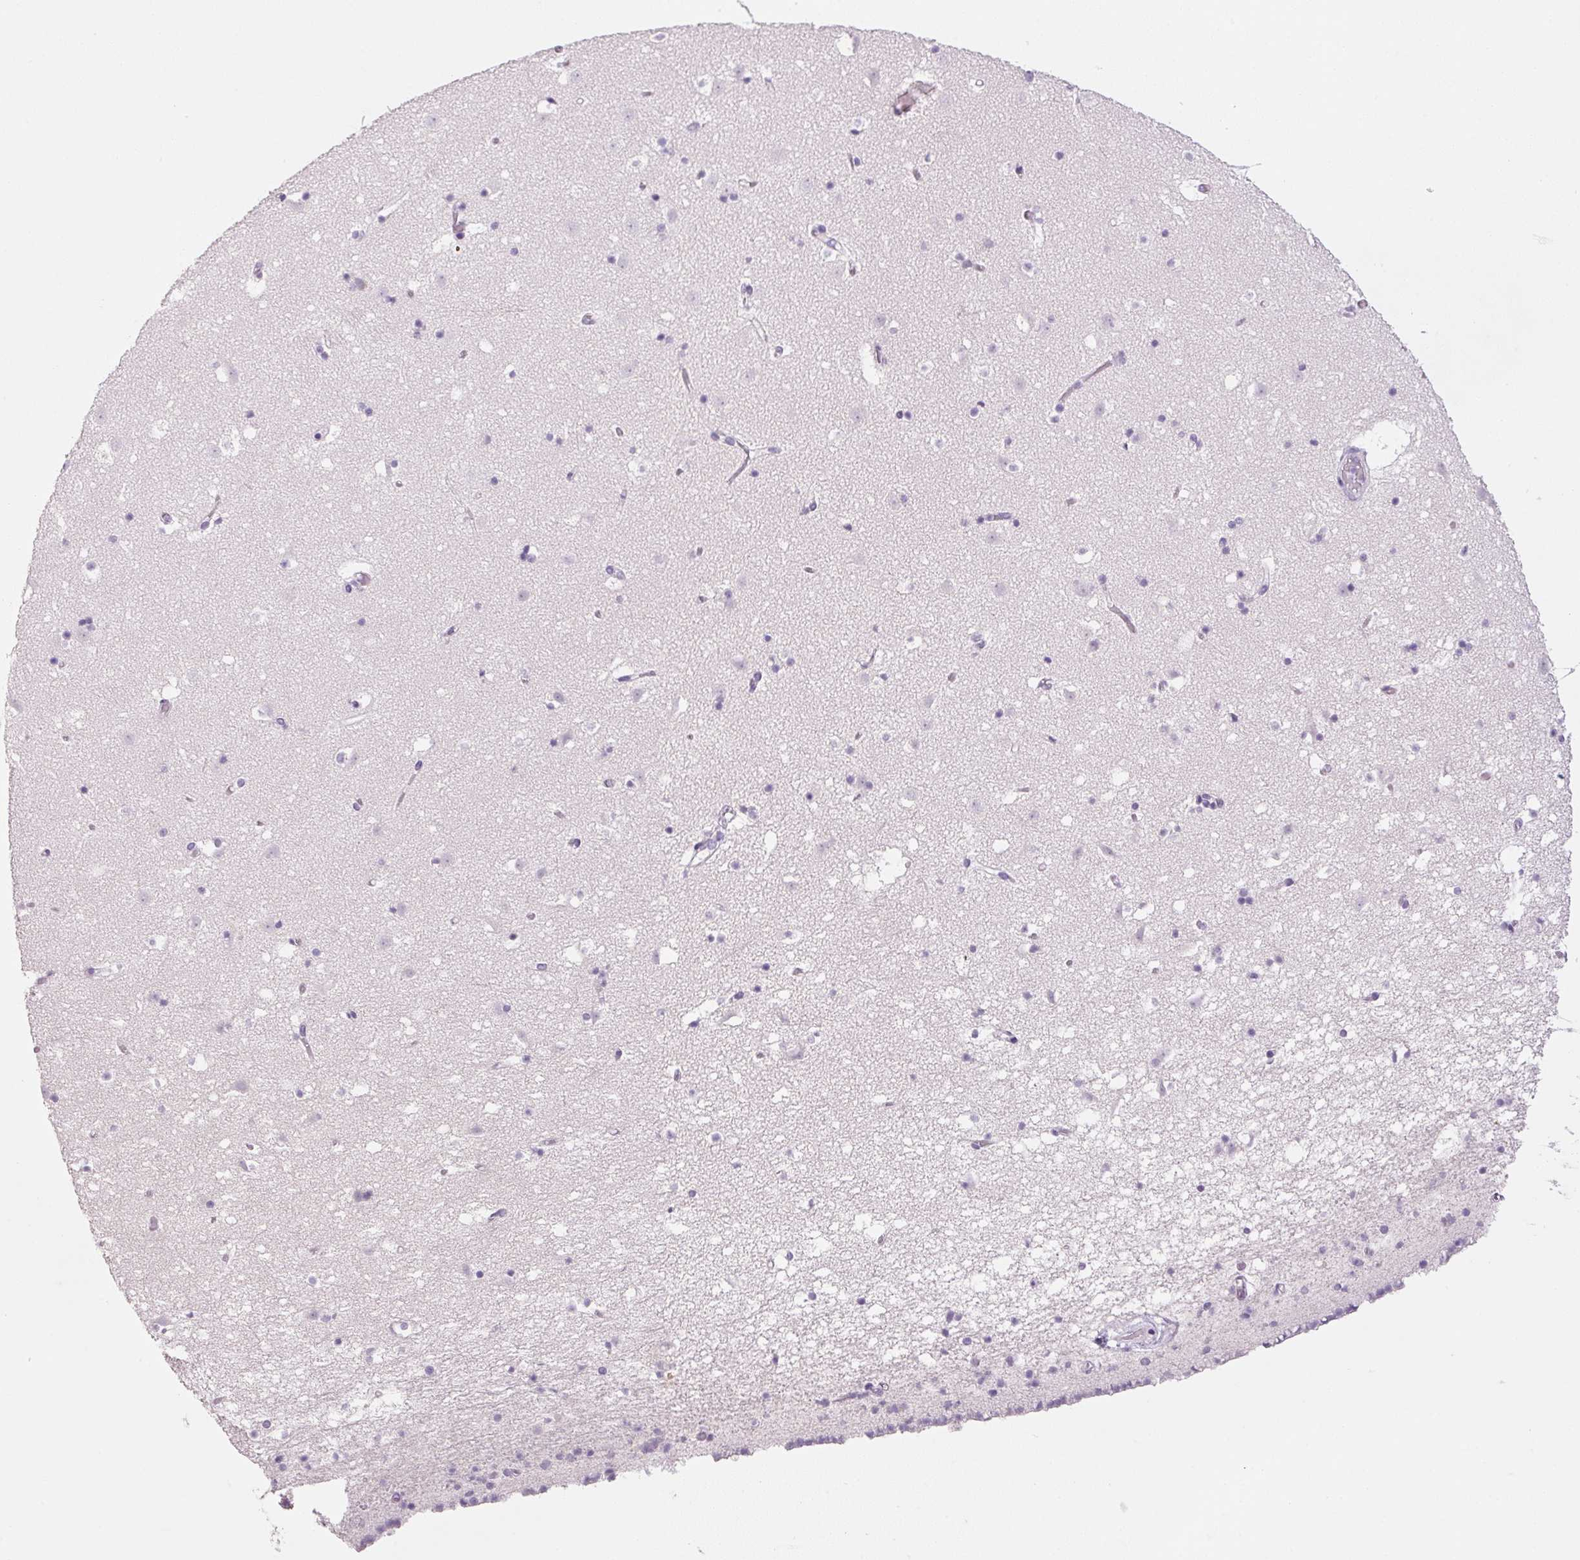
{"staining": {"intensity": "negative", "quantity": "none", "location": "none"}, "tissue": "caudate", "cell_type": "Glial cells", "image_type": "normal", "snomed": [{"axis": "morphology", "description": "Normal tissue, NOS"}, {"axis": "topography", "description": "Lateral ventricle wall"}], "caption": "Image shows no significant protein expression in glial cells of benign caudate.", "gene": "PPP1R1A", "patient": {"sex": "female", "age": 42}}